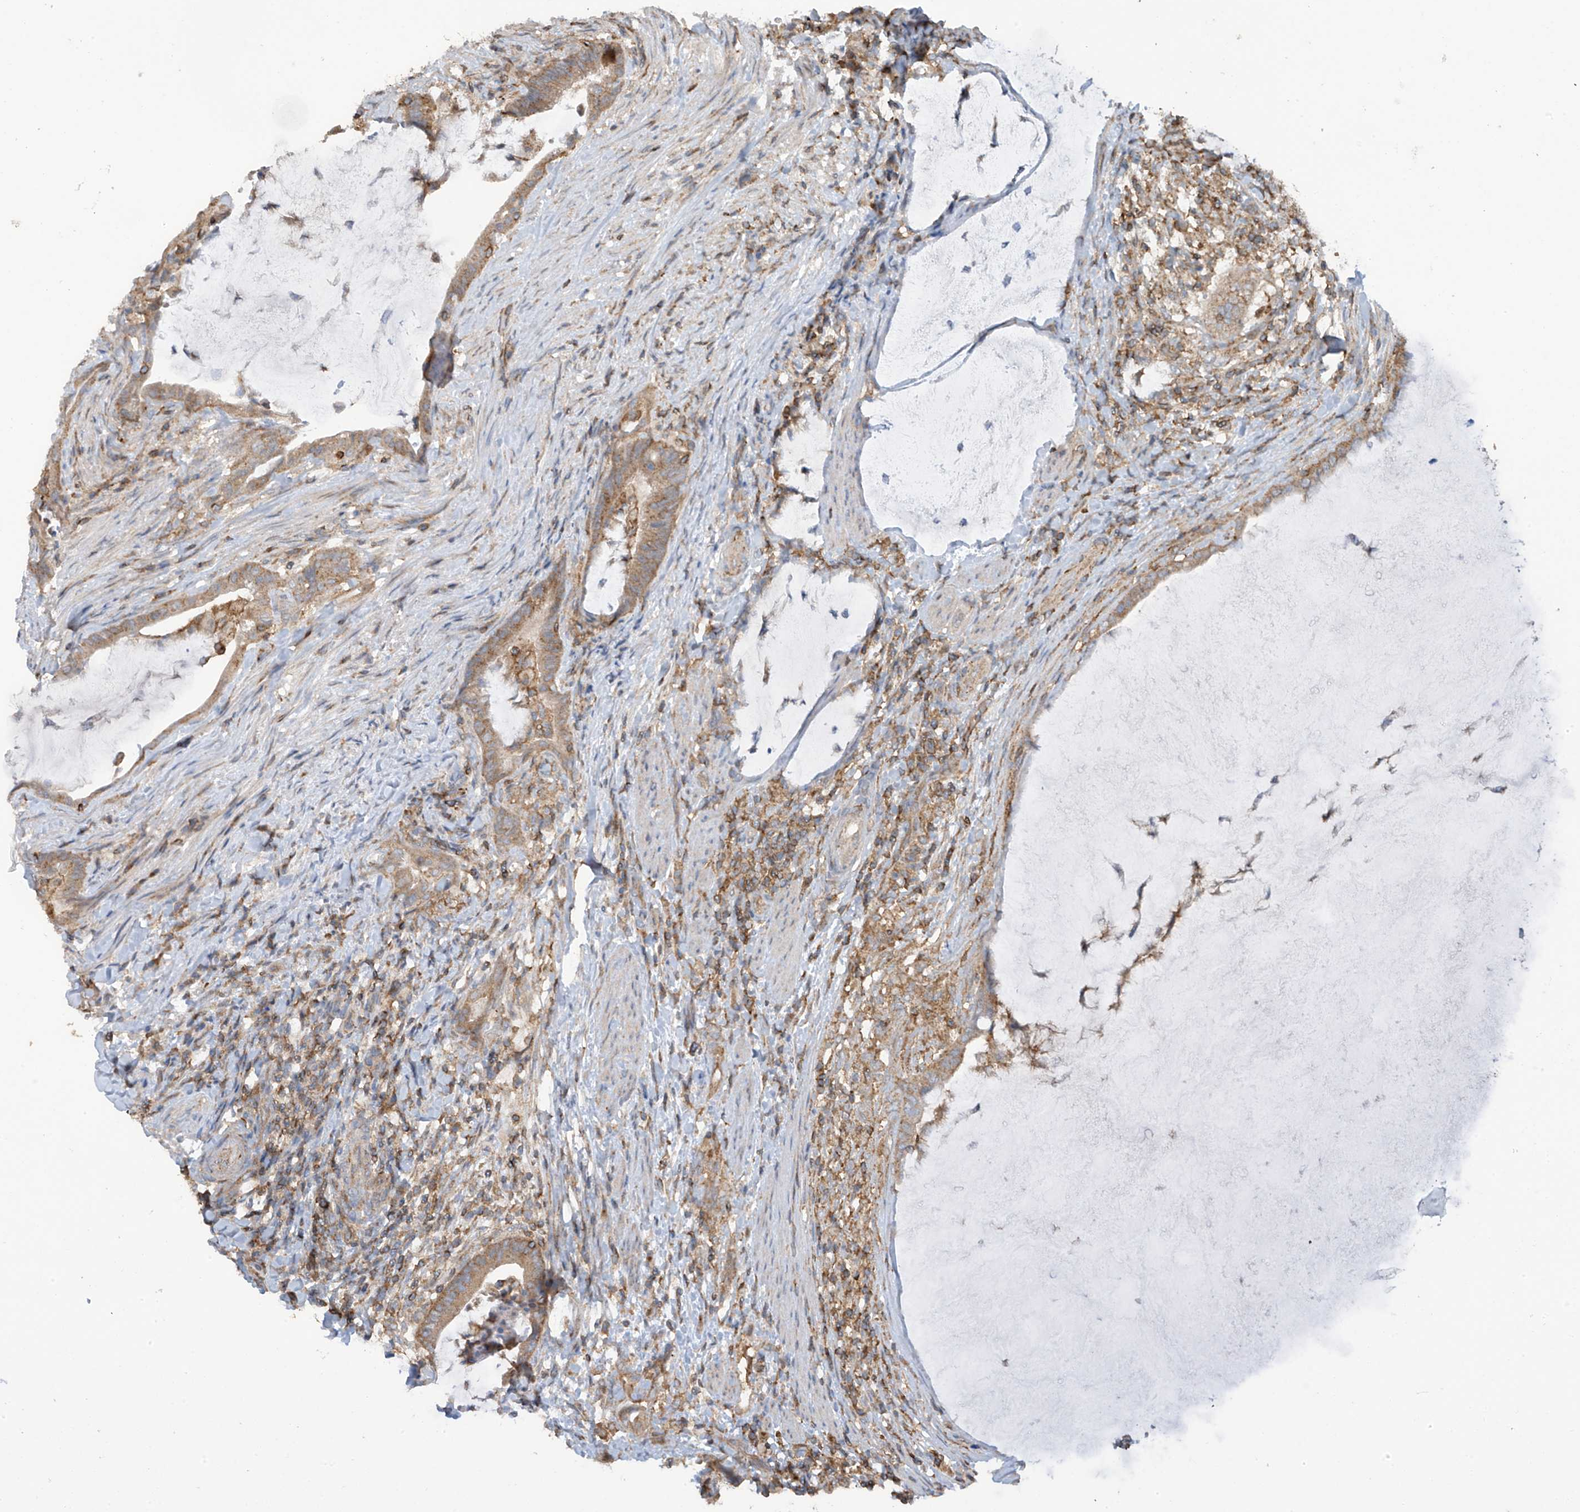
{"staining": {"intensity": "moderate", "quantity": ">75%", "location": "cytoplasmic/membranous"}, "tissue": "colorectal cancer", "cell_type": "Tumor cells", "image_type": "cancer", "snomed": [{"axis": "morphology", "description": "Adenocarcinoma, NOS"}, {"axis": "topography", "description": "Colon"}], "caption": "Adenocarcinoma (colorectal) stained with DAB immunohistochemistry exhibits medium levels of moderate cytoplasmic/membranous positivity in approximately >75% of tumor cells.", "gene": "COX10", "patient": {"sex": "female", "age": 66}}